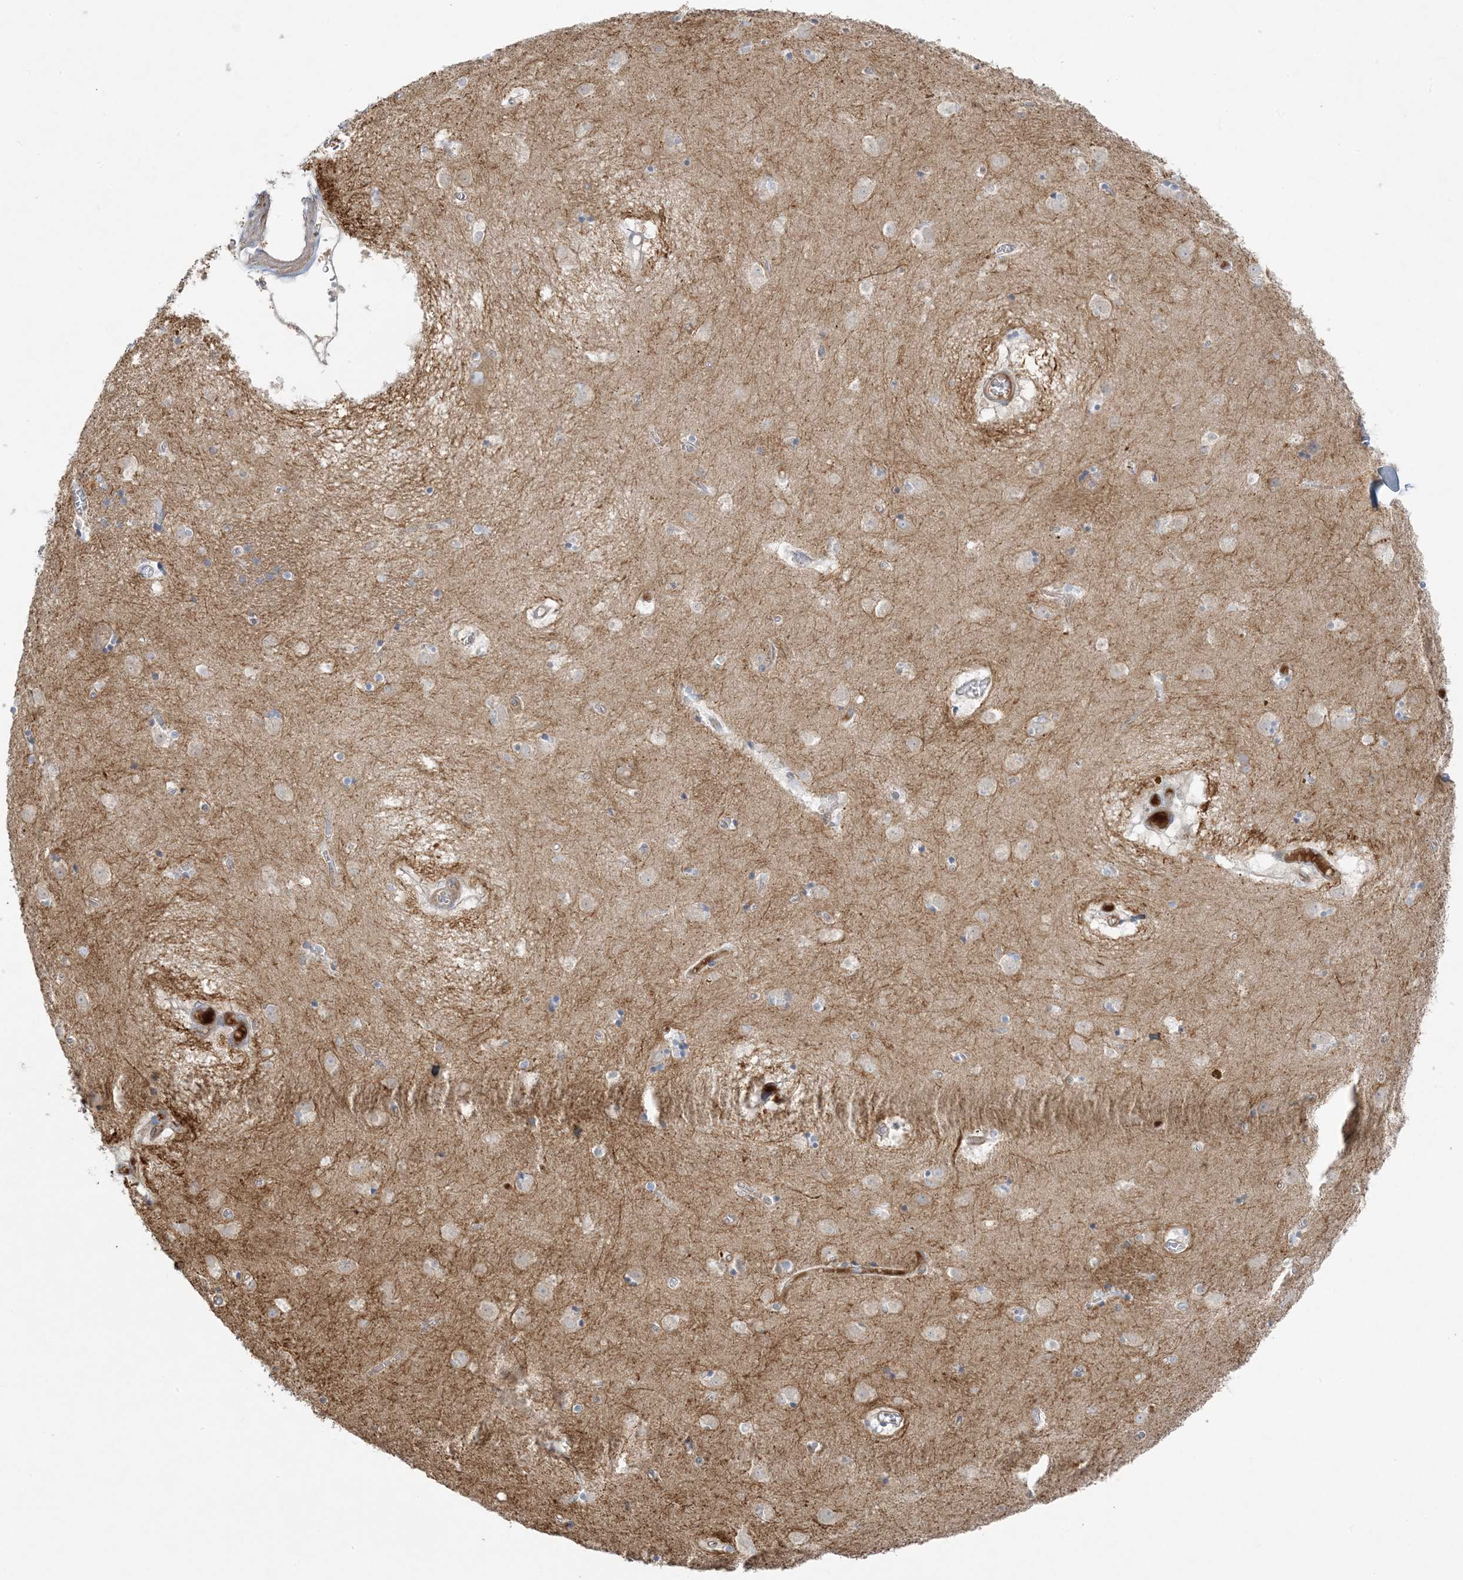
{"staining": {"intensity": "negative", "quantity": "none", "location": "none"}, "tissue": "caudate", "cell_type": "Glial cells", "image_type": "normal", "snomed": [{"axis": "morphology", "description": "Normal tissue, NOS"}, {"axis": "topography", "description": "Lateral ventricle wall"}], "caption": "Human caudate stained for a protein using immunohistochemistry exhibits no positivity in glial cells.", "gene": "PIK3R4", "patient": {"sex": "male", "age": 70}}